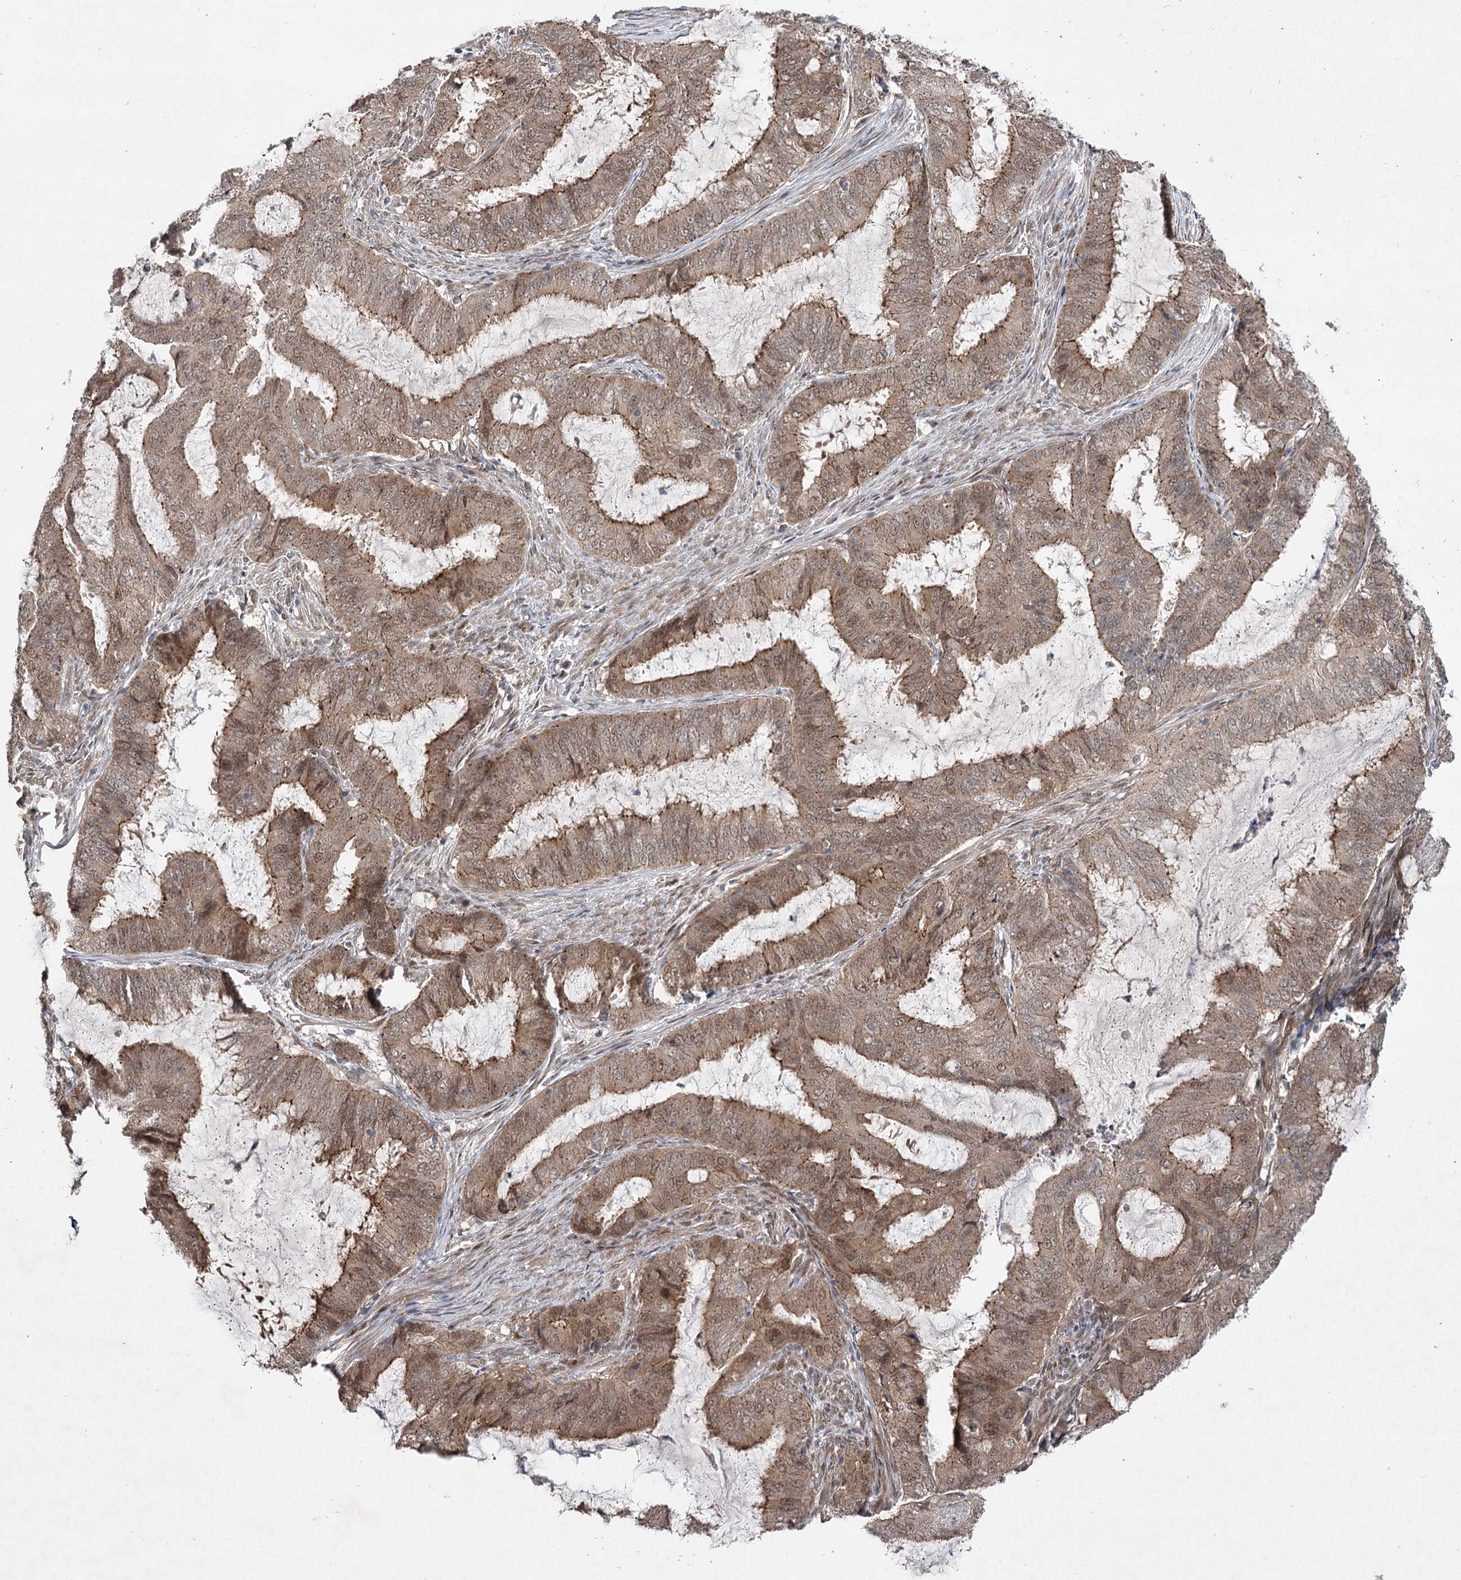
{"staining": {"intensity": "moderate", "quantity": ">75%", "location": "cytoplasmic/membranous,nuclear"}, "tissue": "endometrial cancer", "cell_type": "Tumor cells", "image_type": "cancer", "snomed": [{"axis": "morphology", "description": "Adenocarcinoma, NOS"}, {"axis": "topography", "description": "Endometrium"}], "caption": "A histopathology image of endometrial cancer (adenocarcinoma) stained for a protein exhibits moderate cytoplasmic/membranous and nuclear brown staining in tumor cells. The staining is performed using DAB brown chromogen to label protein expression. The nuclei are counter-stained blue using hematoxylin.", "gene": "DCUN1D4", "patient": {"sex": "female", "age": 51}}